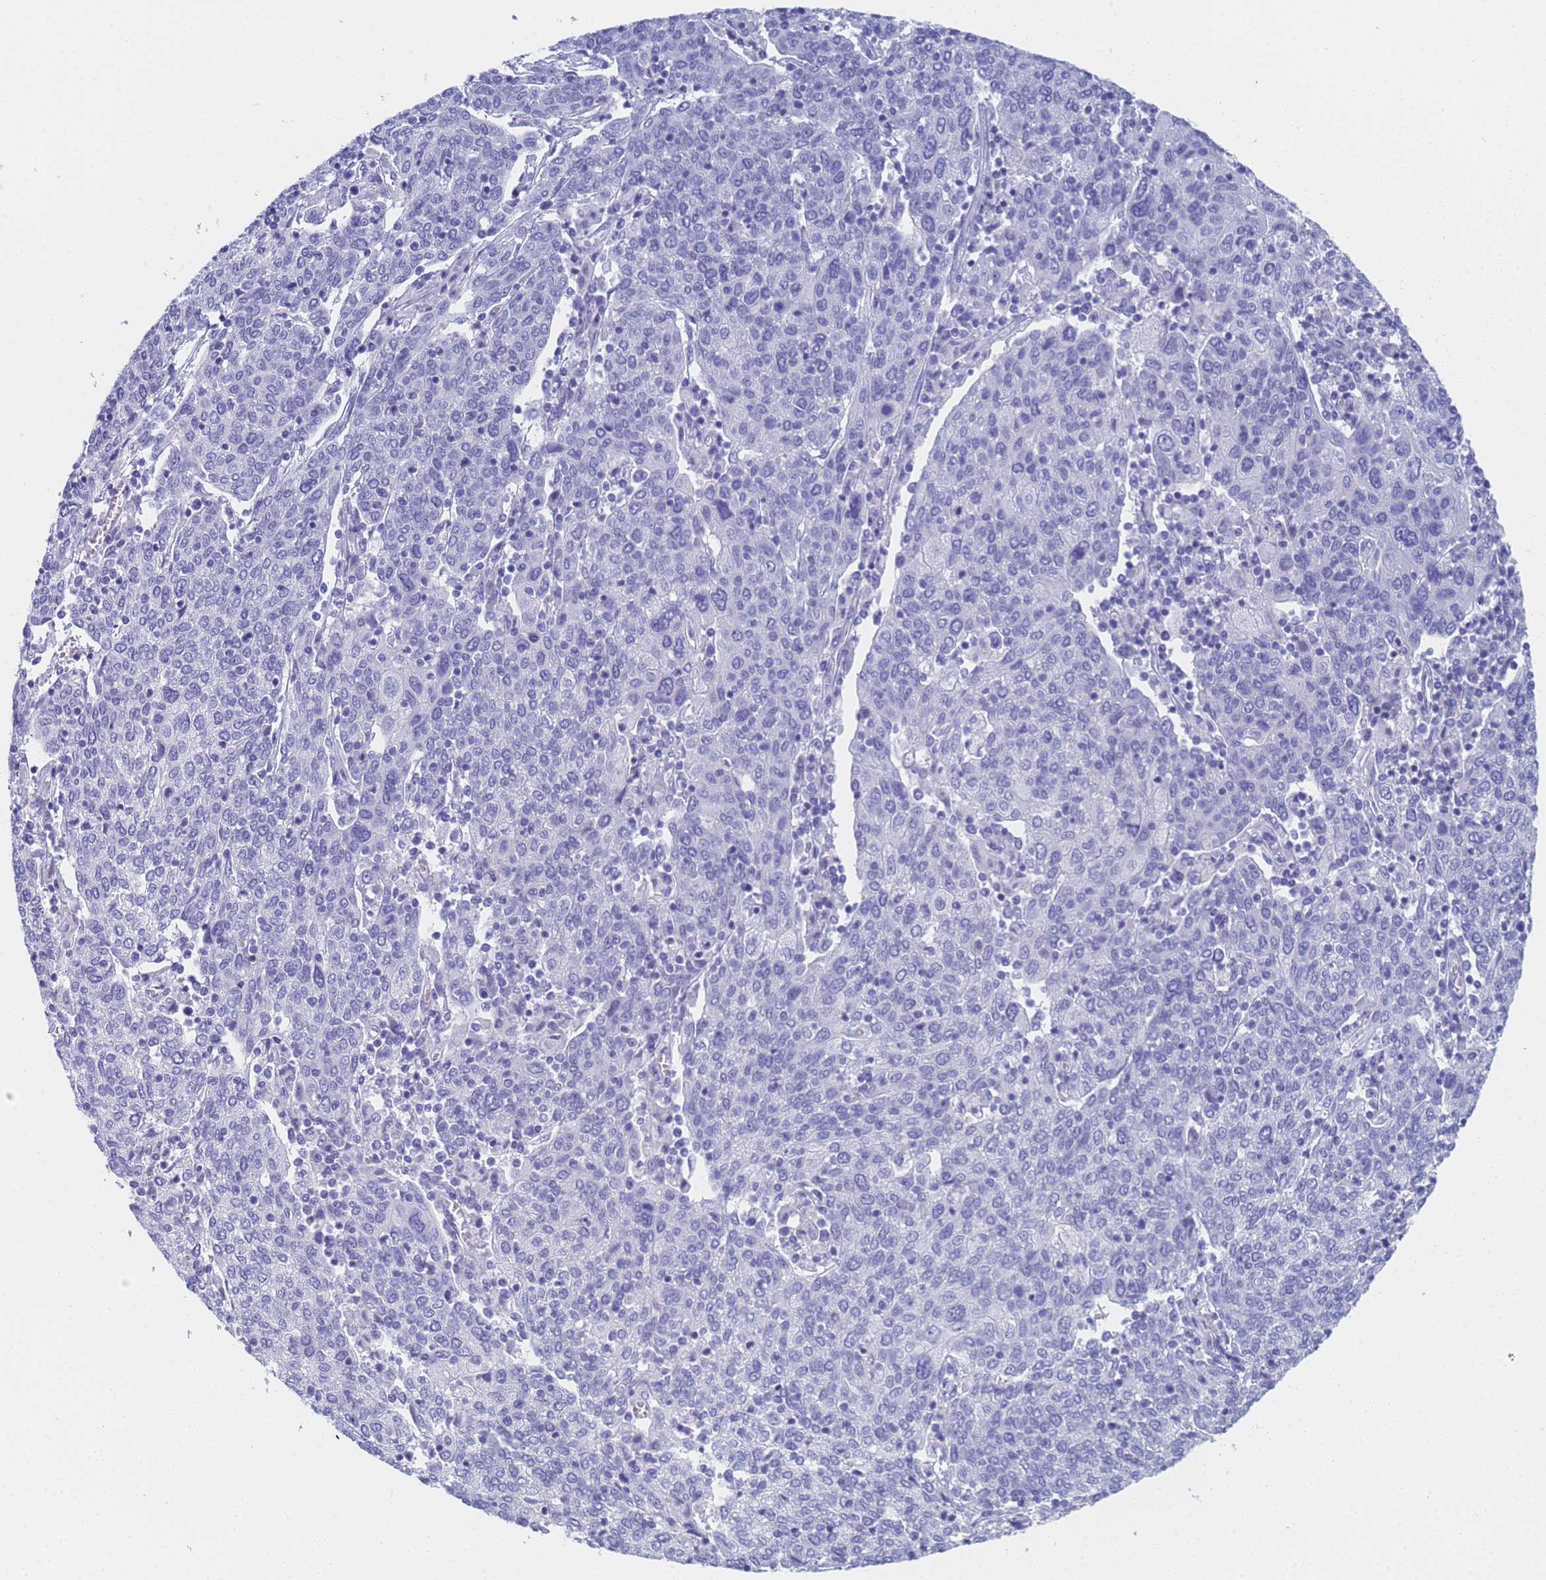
{"staining": {"intensity": "negative", "quantity": "none", "location": "none"}, "tissue": "cervical cancer", "cell_type": "Tumor cells", "image_type": "cancer", "snomed": [{"axis": "morphology", "description": "Squamous cell carcinoma, NOS"}, {"axis": "topography", "description": "Cervix"}], "caption": "IHC histopathology image of neoplastic tissue: human cervical squamous cell carcinoma stained with DAB (3,3'-diaminobenzidine) demonstrates no significant protein expression in tumor cells. (Brightfield microscopy of DAB (3,3'-diaminobenzidine) immunohistochemistry at high magnification).", "gene": "STATH", "patient": {"sex": "female", "age": 67}}